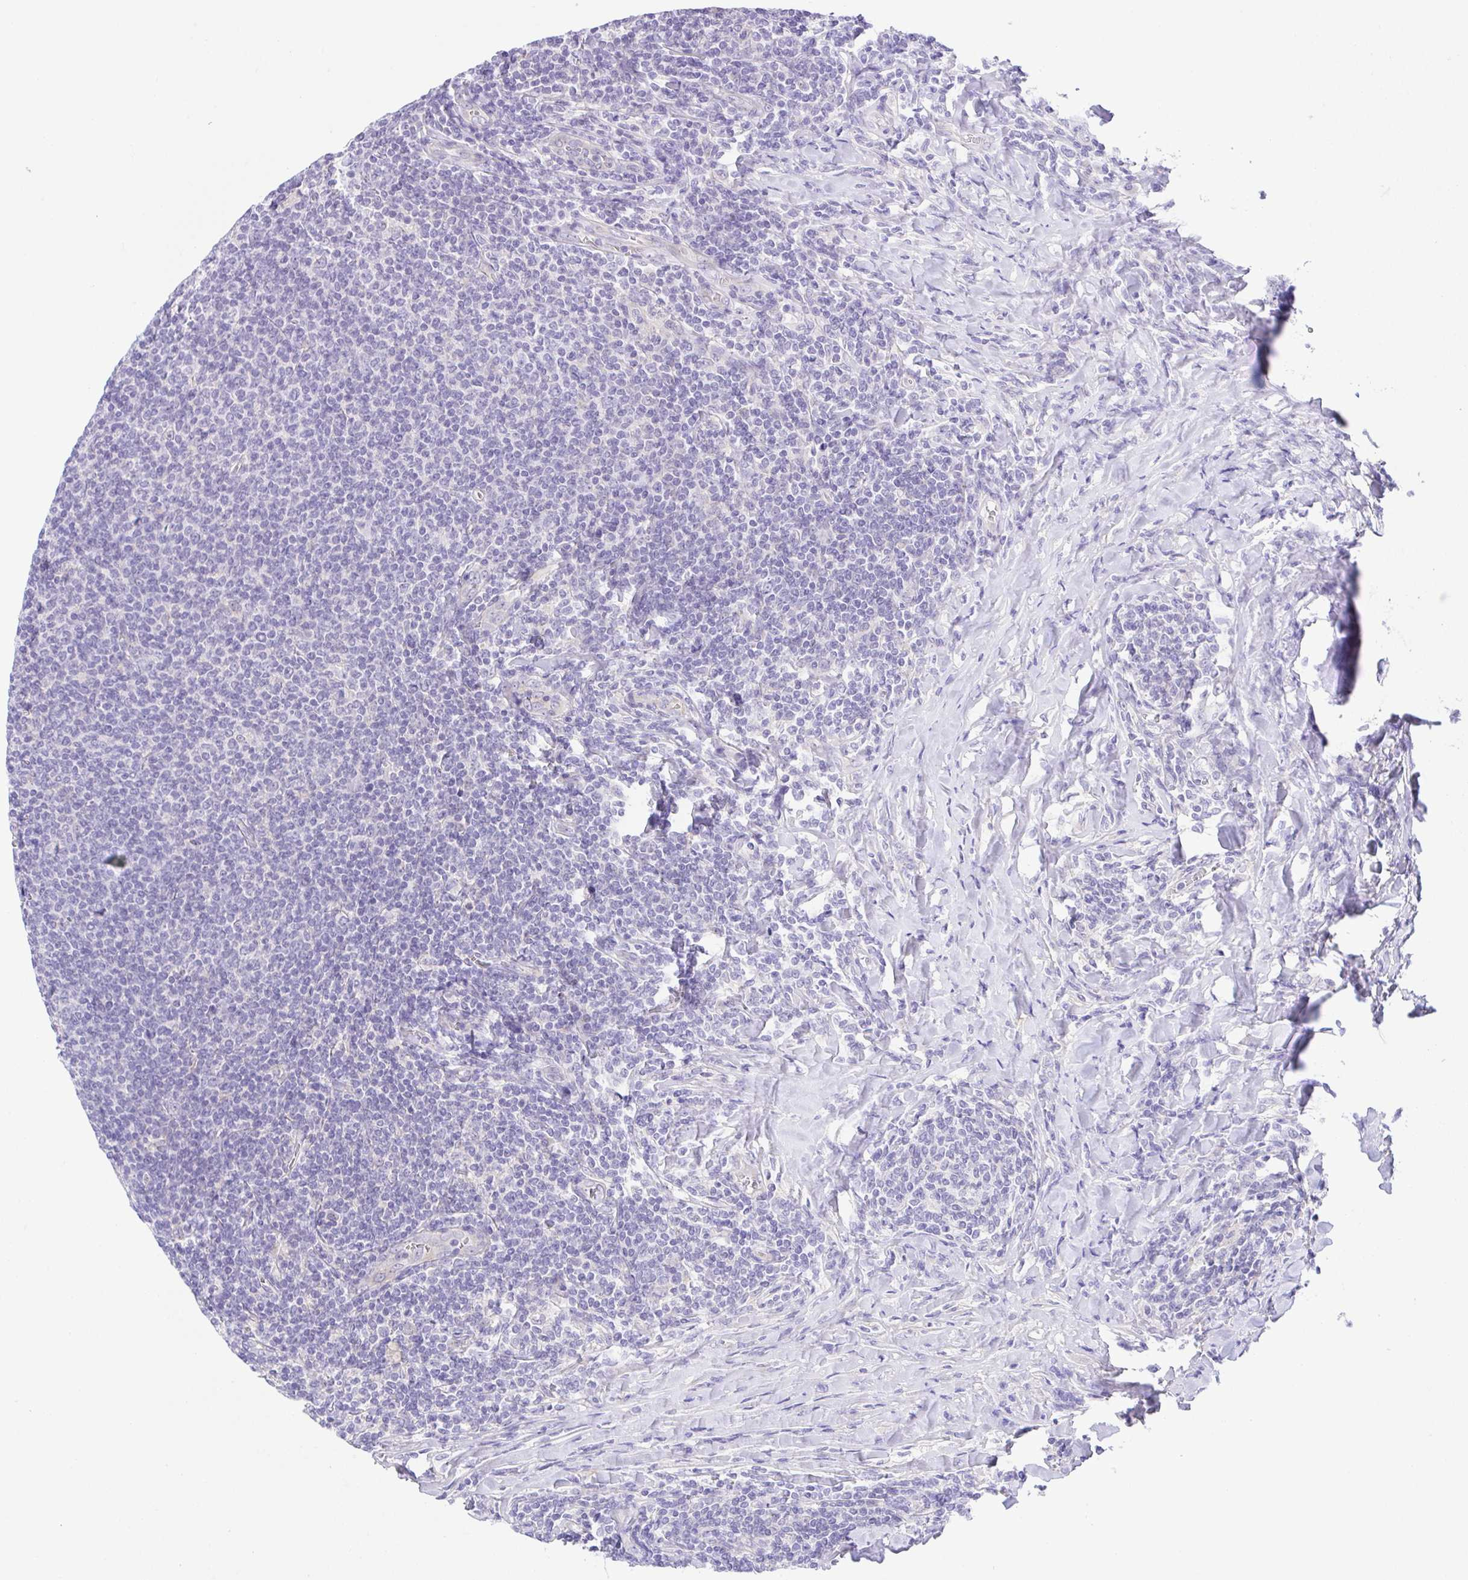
{"staining": {"intensity": "negative", "quantity": "none", "location": "none"}, "tissue": "lymphoma", "cell_type": "Tumor cells", "image_type": "cancer", "snomed": [{"axis": "morphology", "description": "Malignant lymphoma, non-Hodgkin's type, Low grade"}, {"axis": "topography", "description": "Lymph node"}], "caption": "This is a histopathology image of IHC staining of lymphoma, which shows no expression in tumor cells.", "gene": "KRTDAP", "patient": {"sex": "male", "age": 52}}